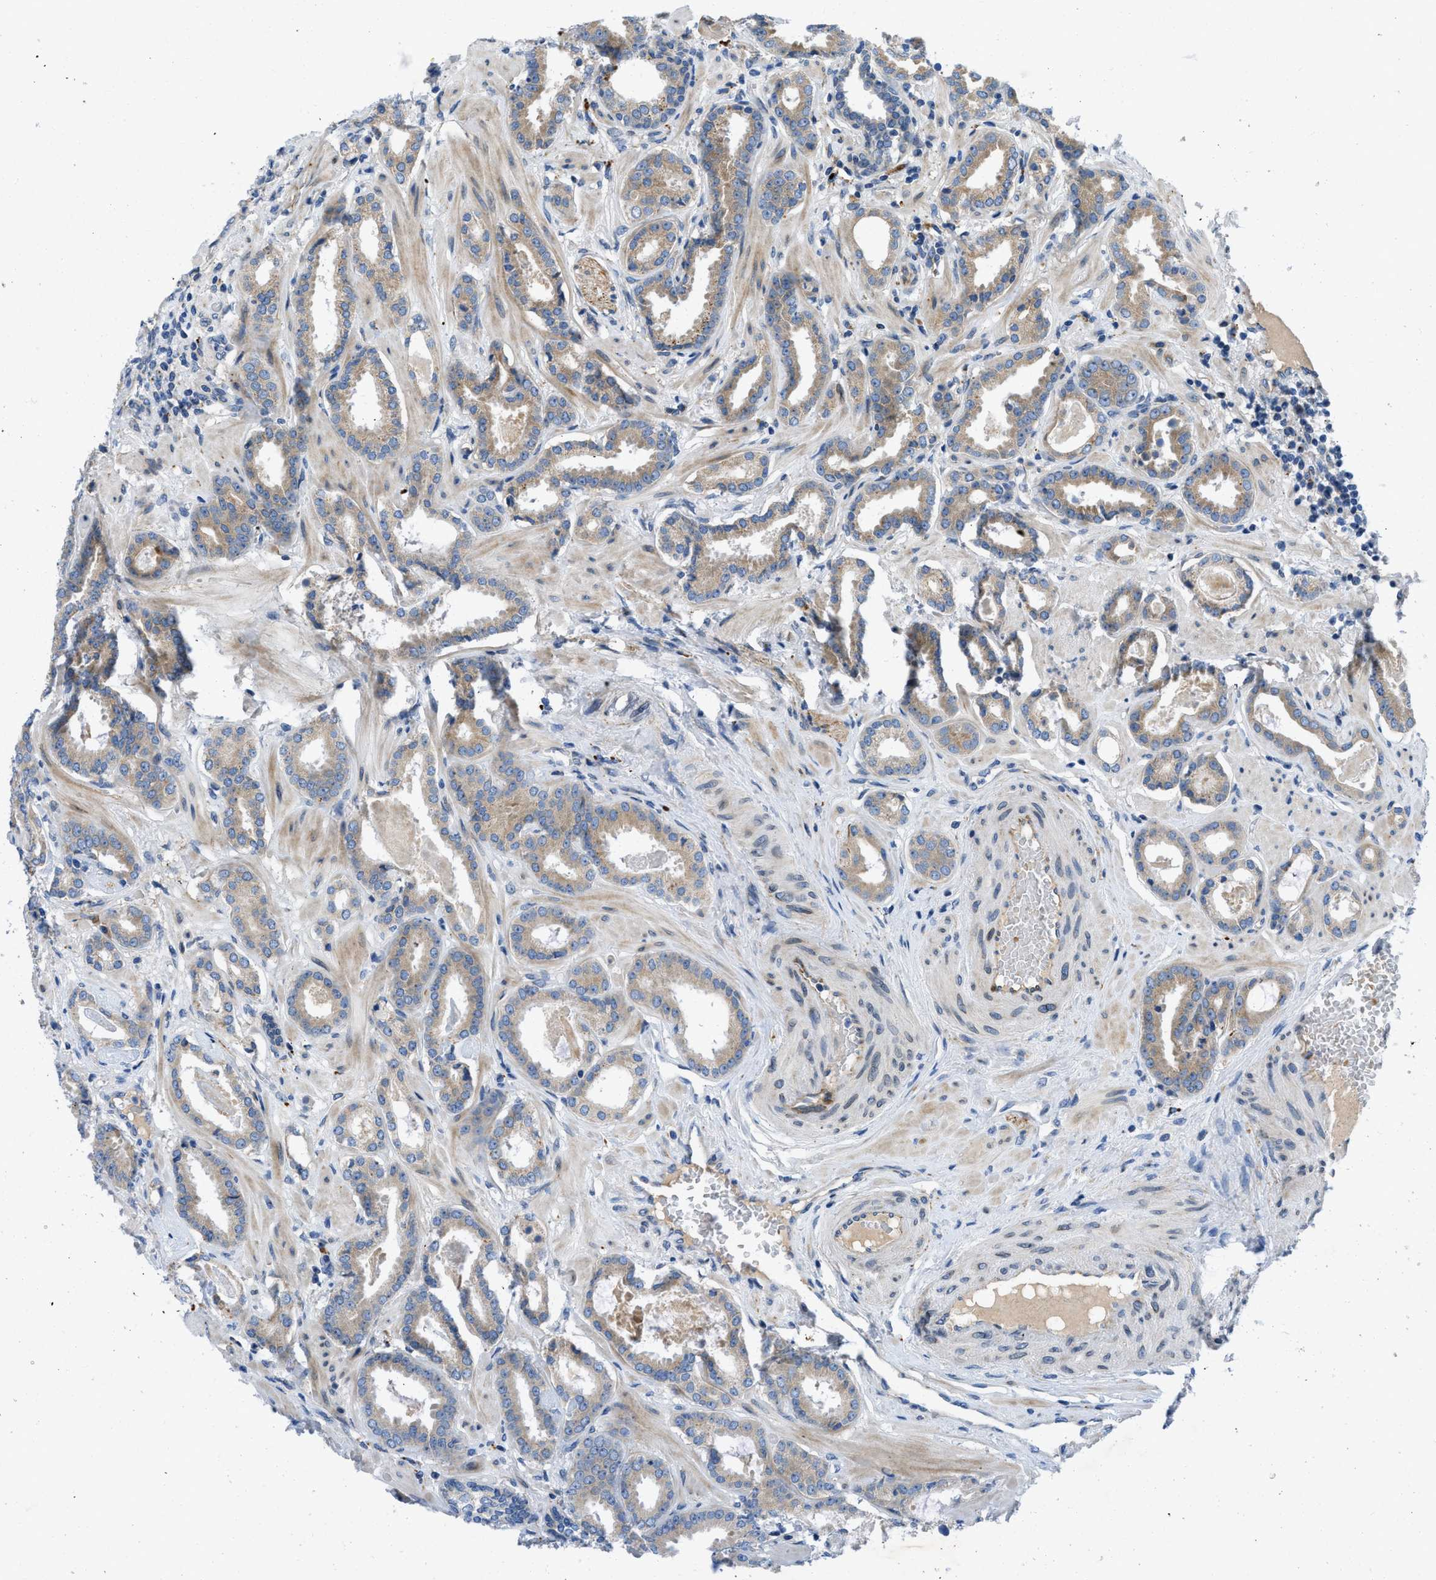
{"staining": {"intensity": "weak", "quantity": ">75%", "location": "cytoplasmic/membranous"}, "tissue": "prostate cancer", "cell_type": "Tumor cells", "image_type": "cancer", "snomed": [{"axis": "morphology", "description": "Adenocarcinoma, Low grade"}, {"axis": "topography", "description": "Prostate"}], "caption": "Immunohistochemical staining of prostate adenocarcinoma (low-grade) shows low levels of weak cytoplasmic/membranous staining in approximately >75% of tumor cells. The staining was performed using DAB (3,3'-diaminobenzidine) to visualize the protein expression in brown, while the nuclei were stained in blue with hematoxylin (Magnification: 20x).", "gene": "TMEM248", "patient": {"sex": "male", "age": 53}}